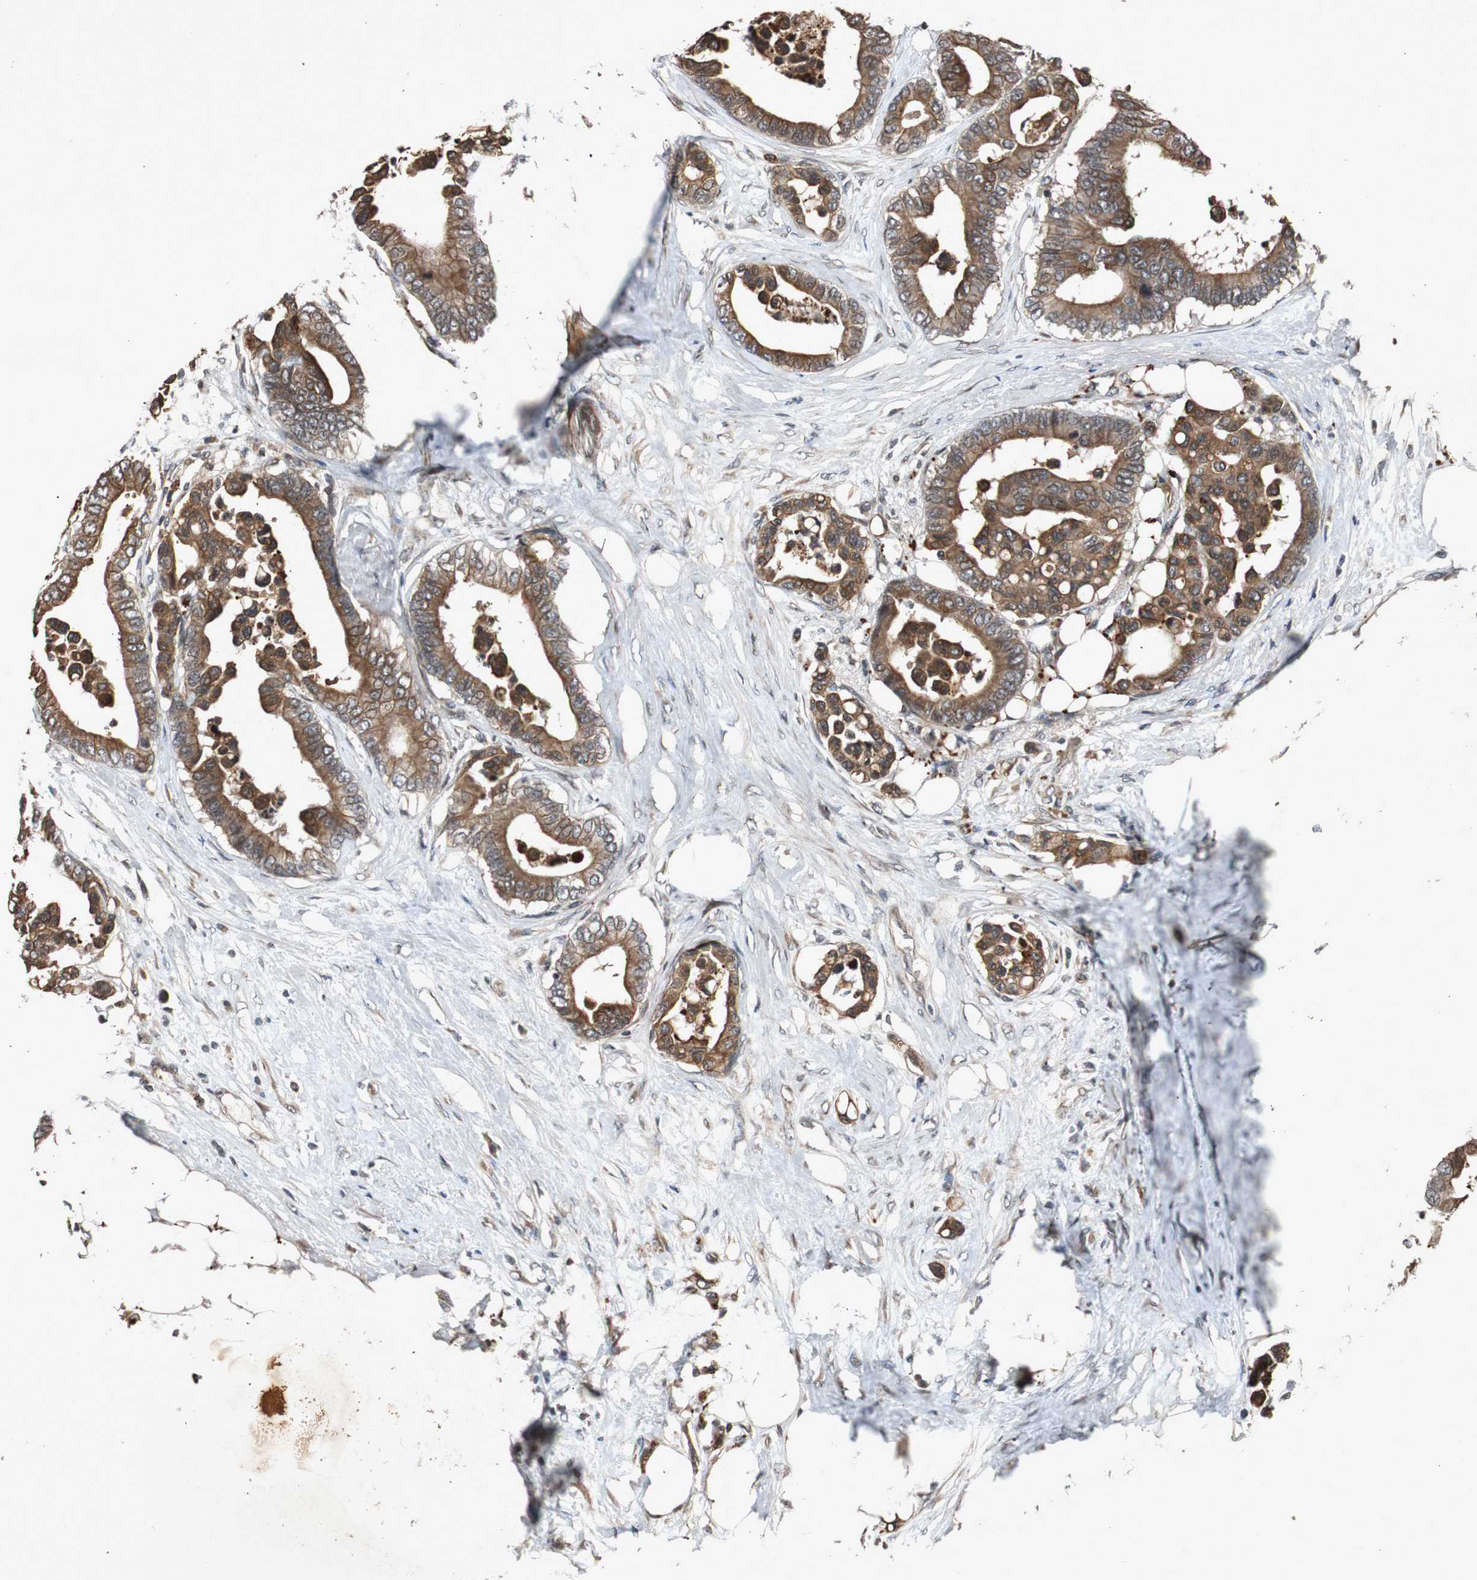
{"staining": {"intensity": "strong", "quantity": ">75%", "location": "cytoplasmic/membranous"}, "tissue": "colorectal cancer", "cell_type": "Tumor cells", "image_type": "cancer", "snomed": [{"axis": "morphology", "description": "Adenocarcinoma, NOS"}, {"axis": "topography", "description": "Colon"}], "caption": "A high-resolution photomicrograph shows immunohistochemistry (IHC) staining of colorectal adenocarcinoma, which displays strong cytoplasmic/membranous expression in about >75% of tumor cells.", "gene": "SLIT2", "patient": {"sex": "male", "age": 82}}